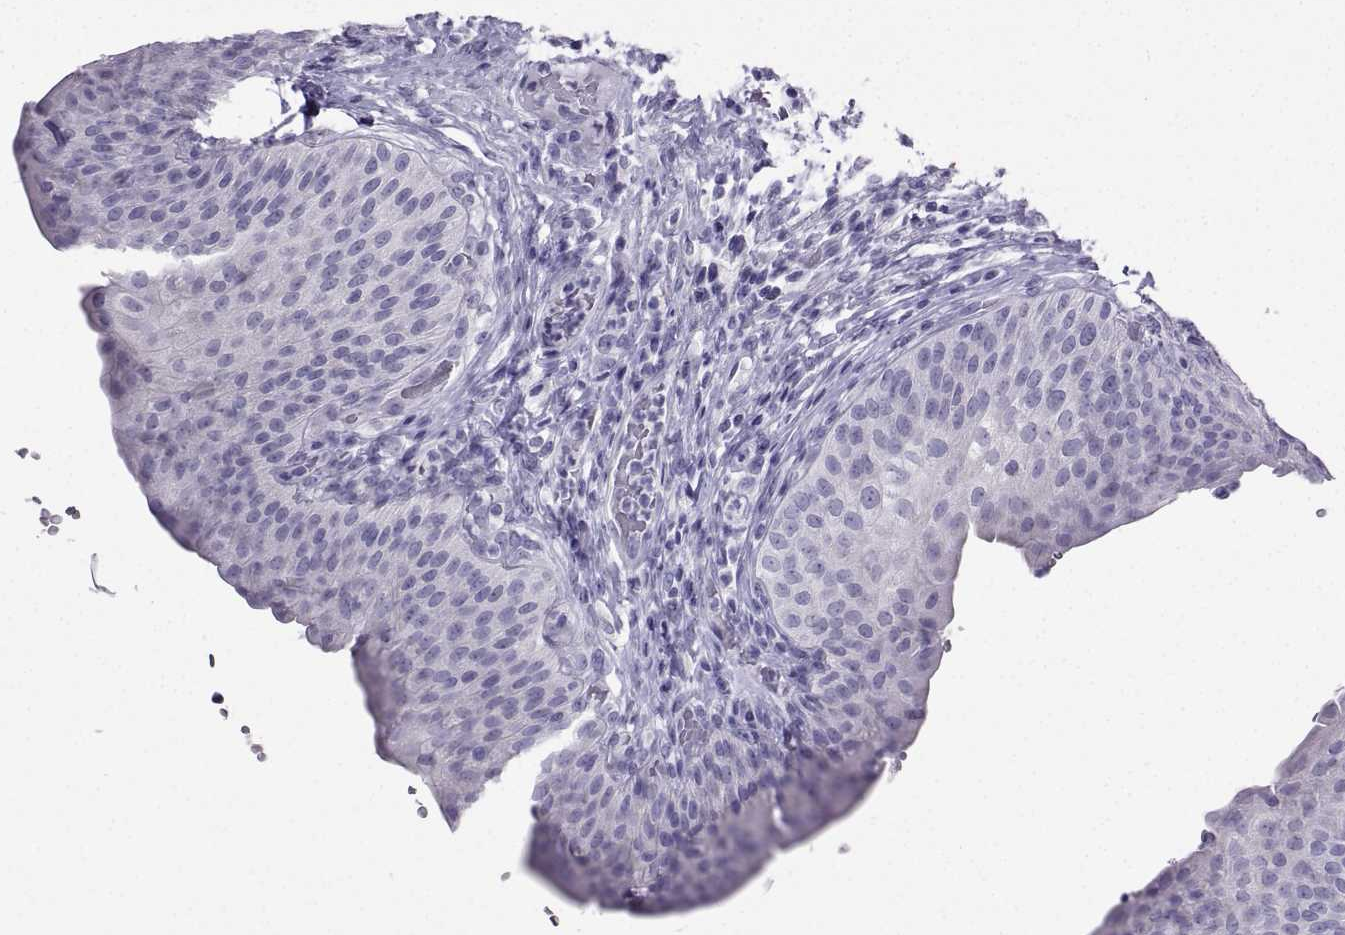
{"staining": {"intensity": "negative", "quantity": "none", "location": "none"}, "tissue": "urinary bladder", "cell_type": "Urothelial cells", "image_type": "normal", "snomed": [{"axis": "morphology", "description": "Normal tissue, NOS"}, {"axis": "topography", "description": "Urinary bladder"}], "caption": "A high-resolution photomicrograph shows IHC staining of benign urinary bladder, which displays no significant positivity in urothelial cells.", "gene": "KIF17", "patient": {"sex": "male", "age": 66}}